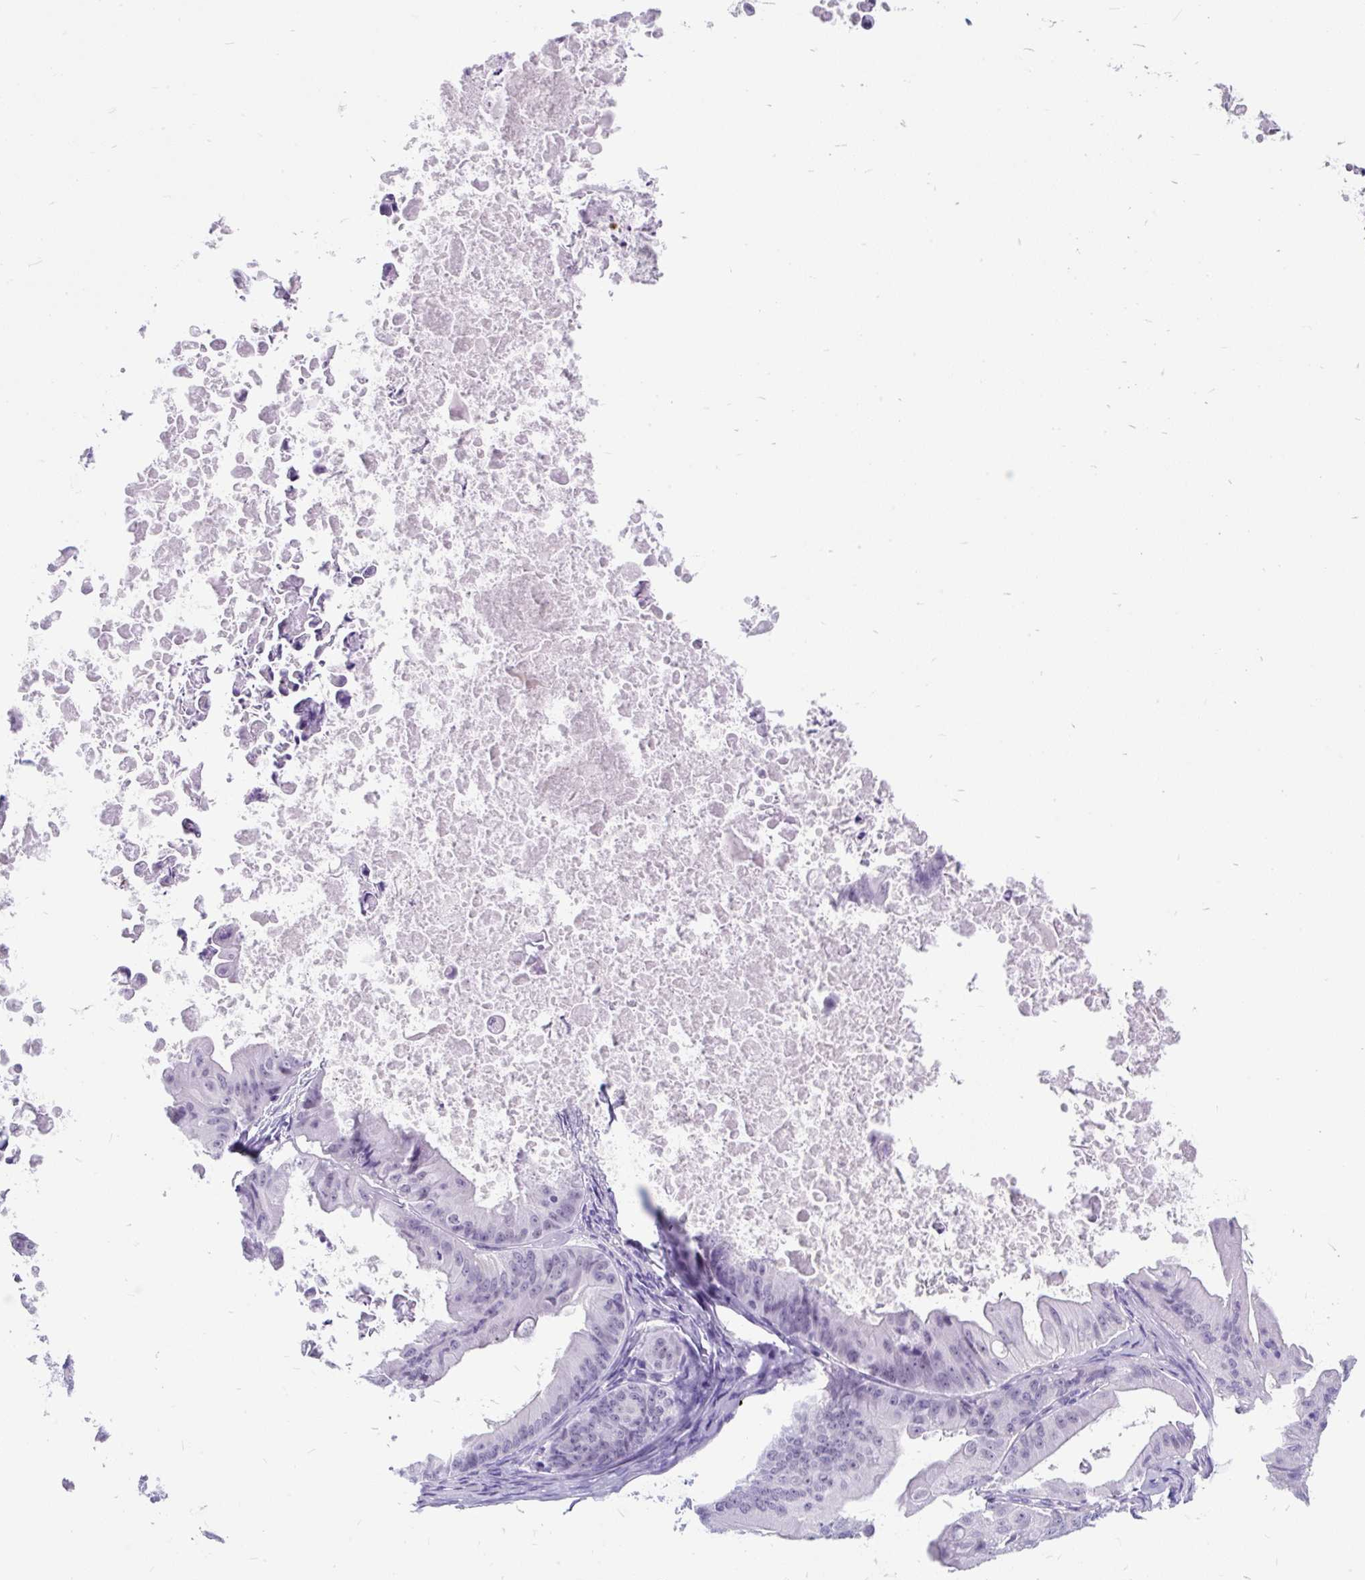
{"staining": {"intensity": "negative", "quantity": "none", "location": "none"}, "tissue": "ovarian cancer", "cell_type": "Tumor cells", "image_type": "cancer", "snomed": [{"axis": "morphology", "description": "Cystadenocarcinoma, mucinous, NOS"}, {"axis": "topography", "description": "Ovary"}], "caption": "This is an immunohistochemistry image of mucinous cystadenocarcinoma (ovarian). There is no expression in tumor cells.", "gene": "SCGB1A1", "patient": {"sex": "female", "age": 37}}